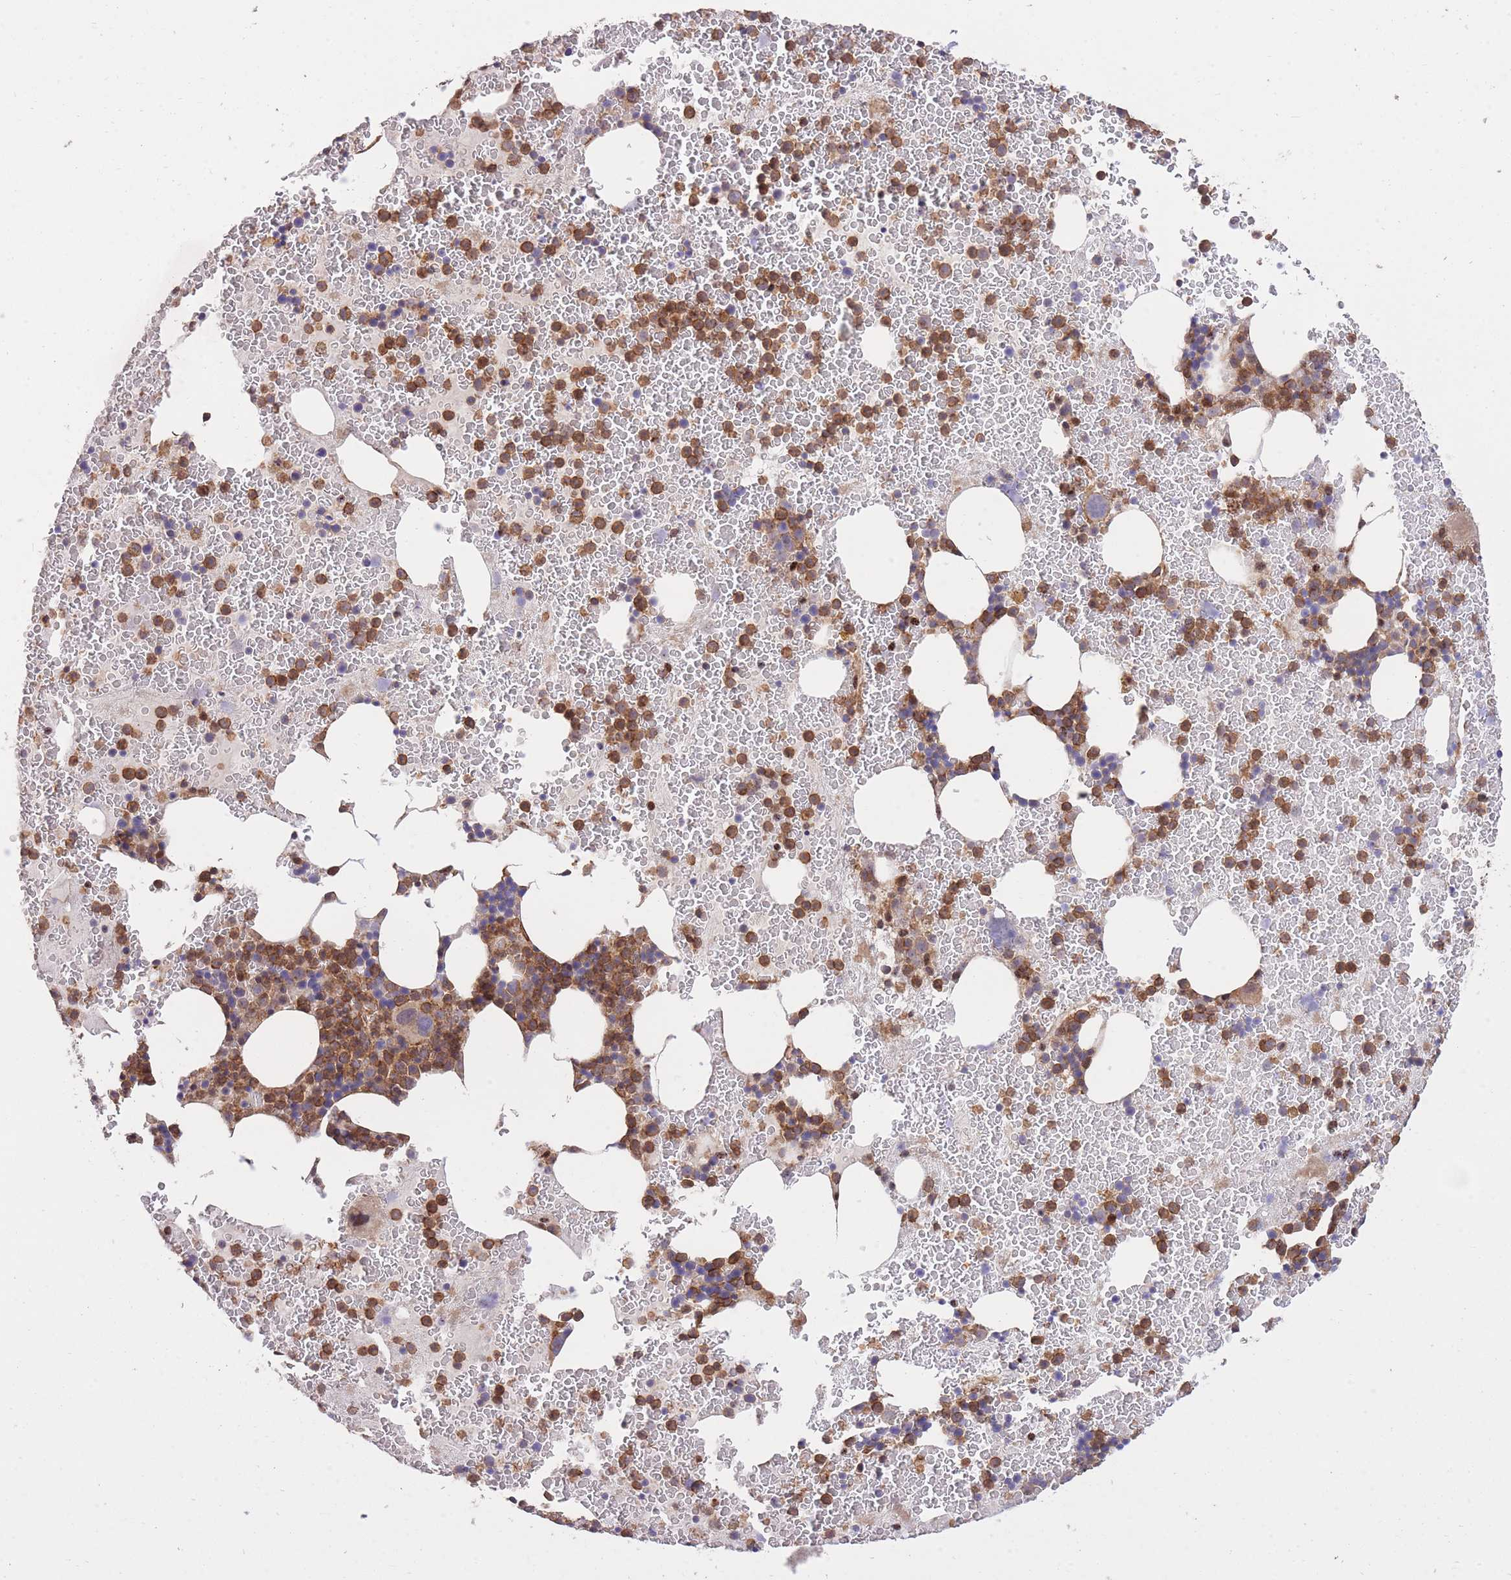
{"staining": {"intensity": "moderate", "quantity": "25%-75%", "location": "cytoplasmic/membranous"}, "tissue": "bone marrow", "cell_type": "Hematopoietic cells", "image_type": "normal", "snomed": [{"axis": "morphology", "description": "Normal tissue, NOS"}, {"axis": "topography", "description": "Bone marrow"}], "caption": "Immunohistochemistry (IHC) of benign bone marrow reveals medium levels of moderate cytoplasmic/membranous staining in about 25%-75% of hematopoietic cells.", "gene": "PLD1", "patient": {"sex": "male", "age": 26}}